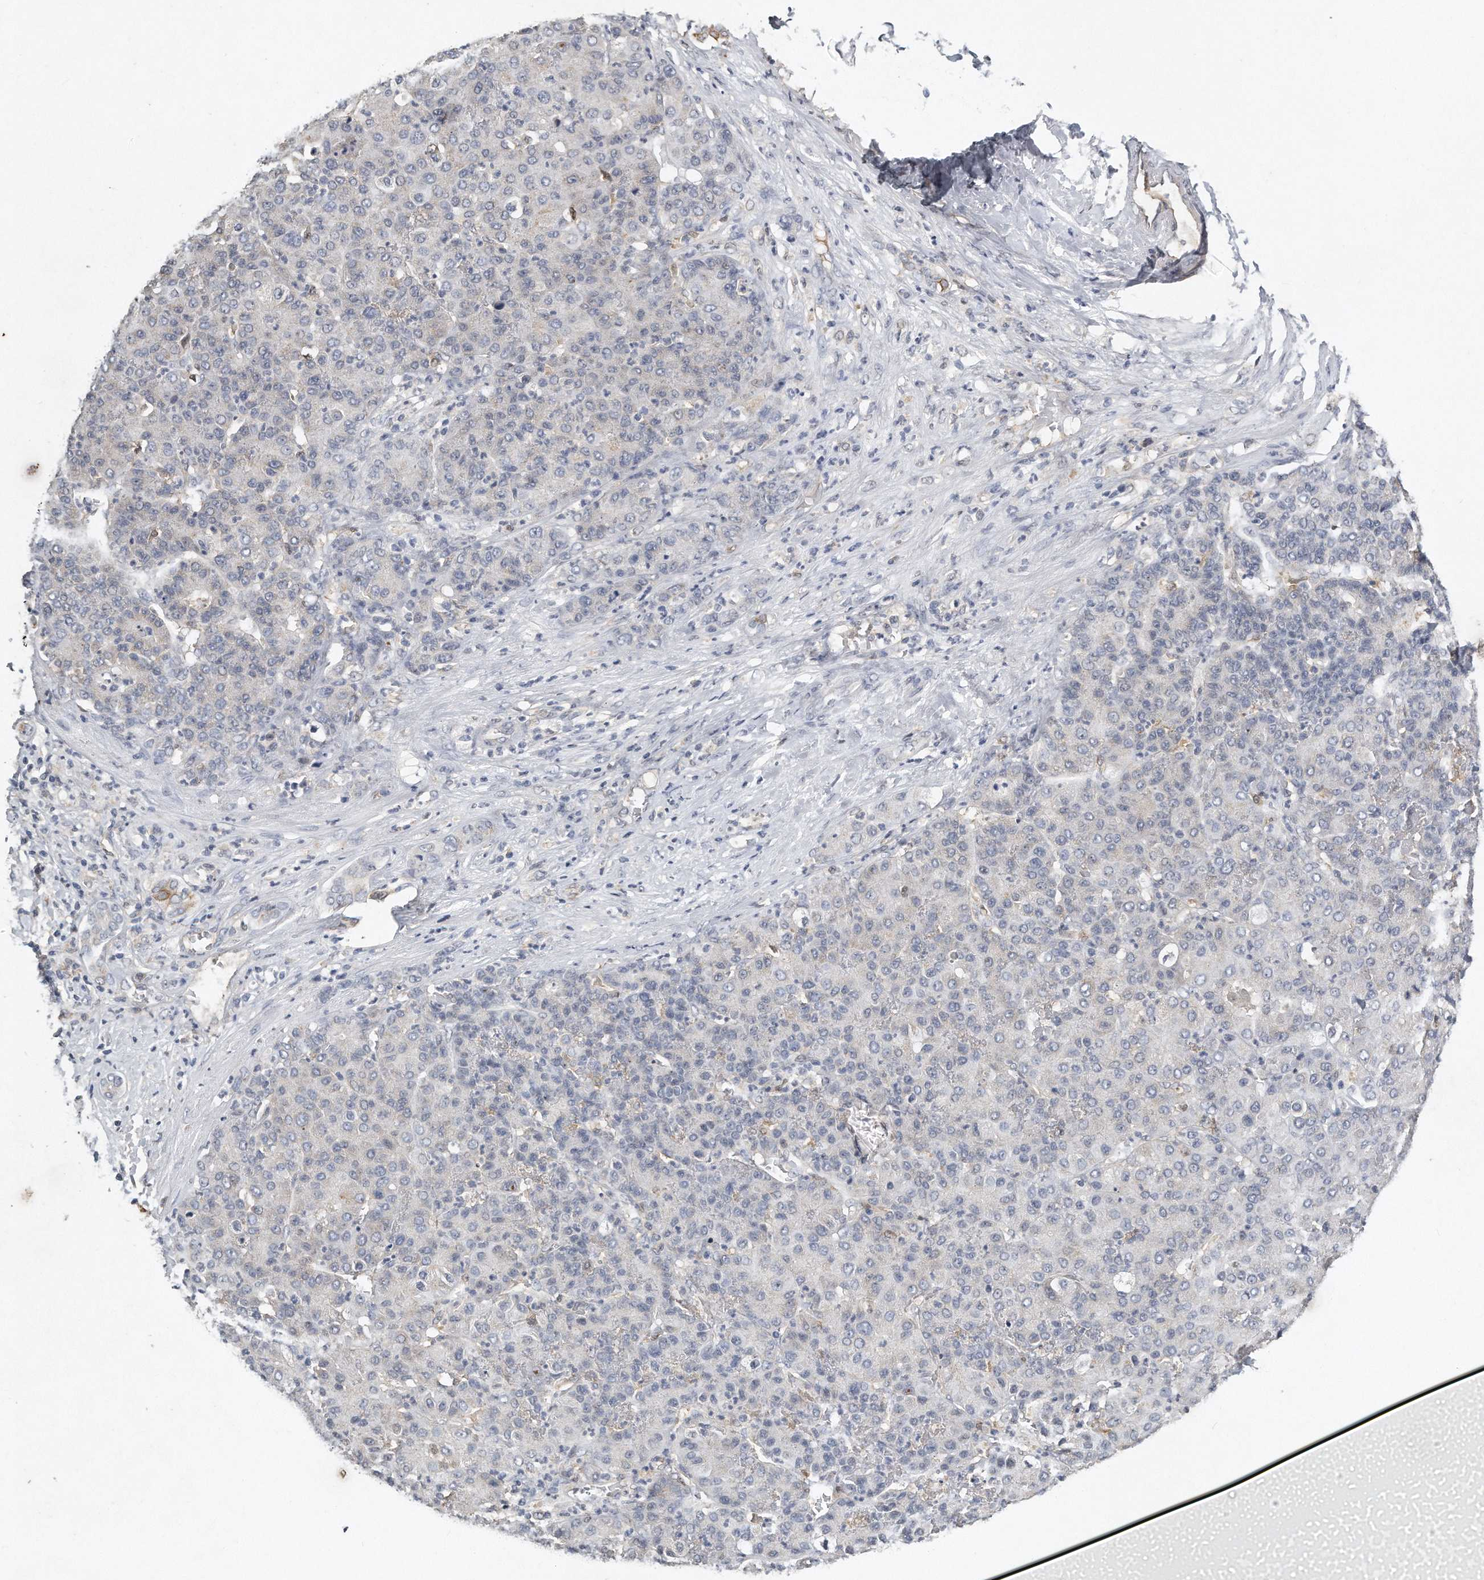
{"staining": {"intensity": "negative", "quantity": "none", "location": "none"}, "tissue": "liver cancer", "cell_type": "Tumor cells", "image_type": "cancer", "snomed": [{"axis": "morphology", "description": "Carcinoma, Hepatocellular, NOS"}, {"axis": "topography", "description": "Liver"}], "caption": "Immunohistochemistry of liver cancer (hepatocellular carcinoma) demonstrates no staining in tumor cells.", "gene": "CAMK1", "patient": {"sex": "male", "age": 65}}